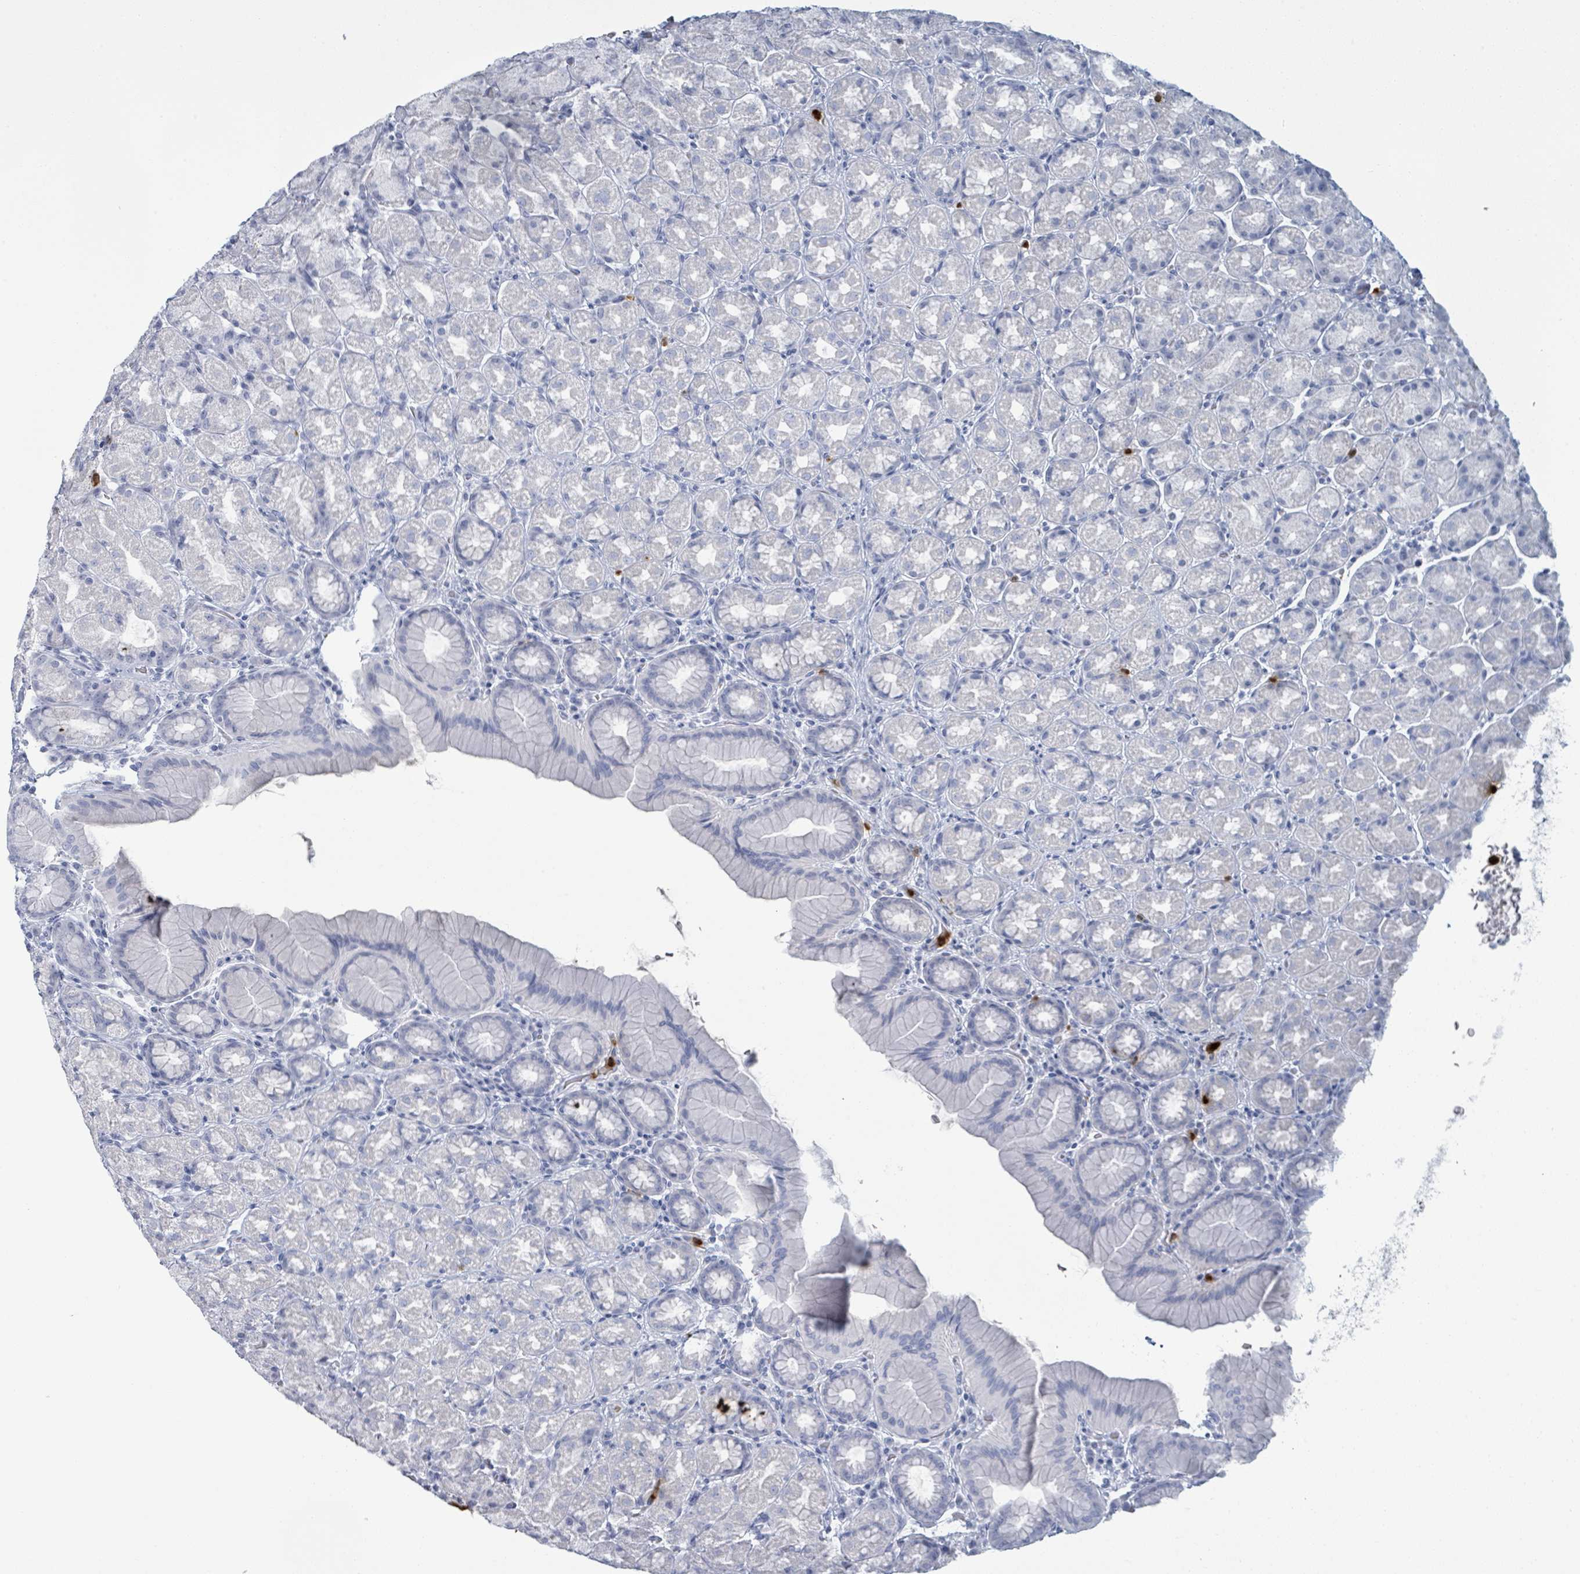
{"staining": {"intensity": "negative", "quantity": "none", "location": "none"}, "tissue": "stomach", "cell_type": "Glandular cells", "image_type": "normal", "snomed": [{"axis": "morphology", "description": "Normal tissue, NOS"}, {"axis": "topography", "description": "Stomach, upper"}, {"axis": "topography", "description": "Stomach"}], "caption": "A photomicrograph of human stomach is negative for staining in glandular cells. (Immunohistochemistry, brightfield microscopy, high magnification).", "gene": "DEFA4", "patient": {"sex": "male", "age": 68}}